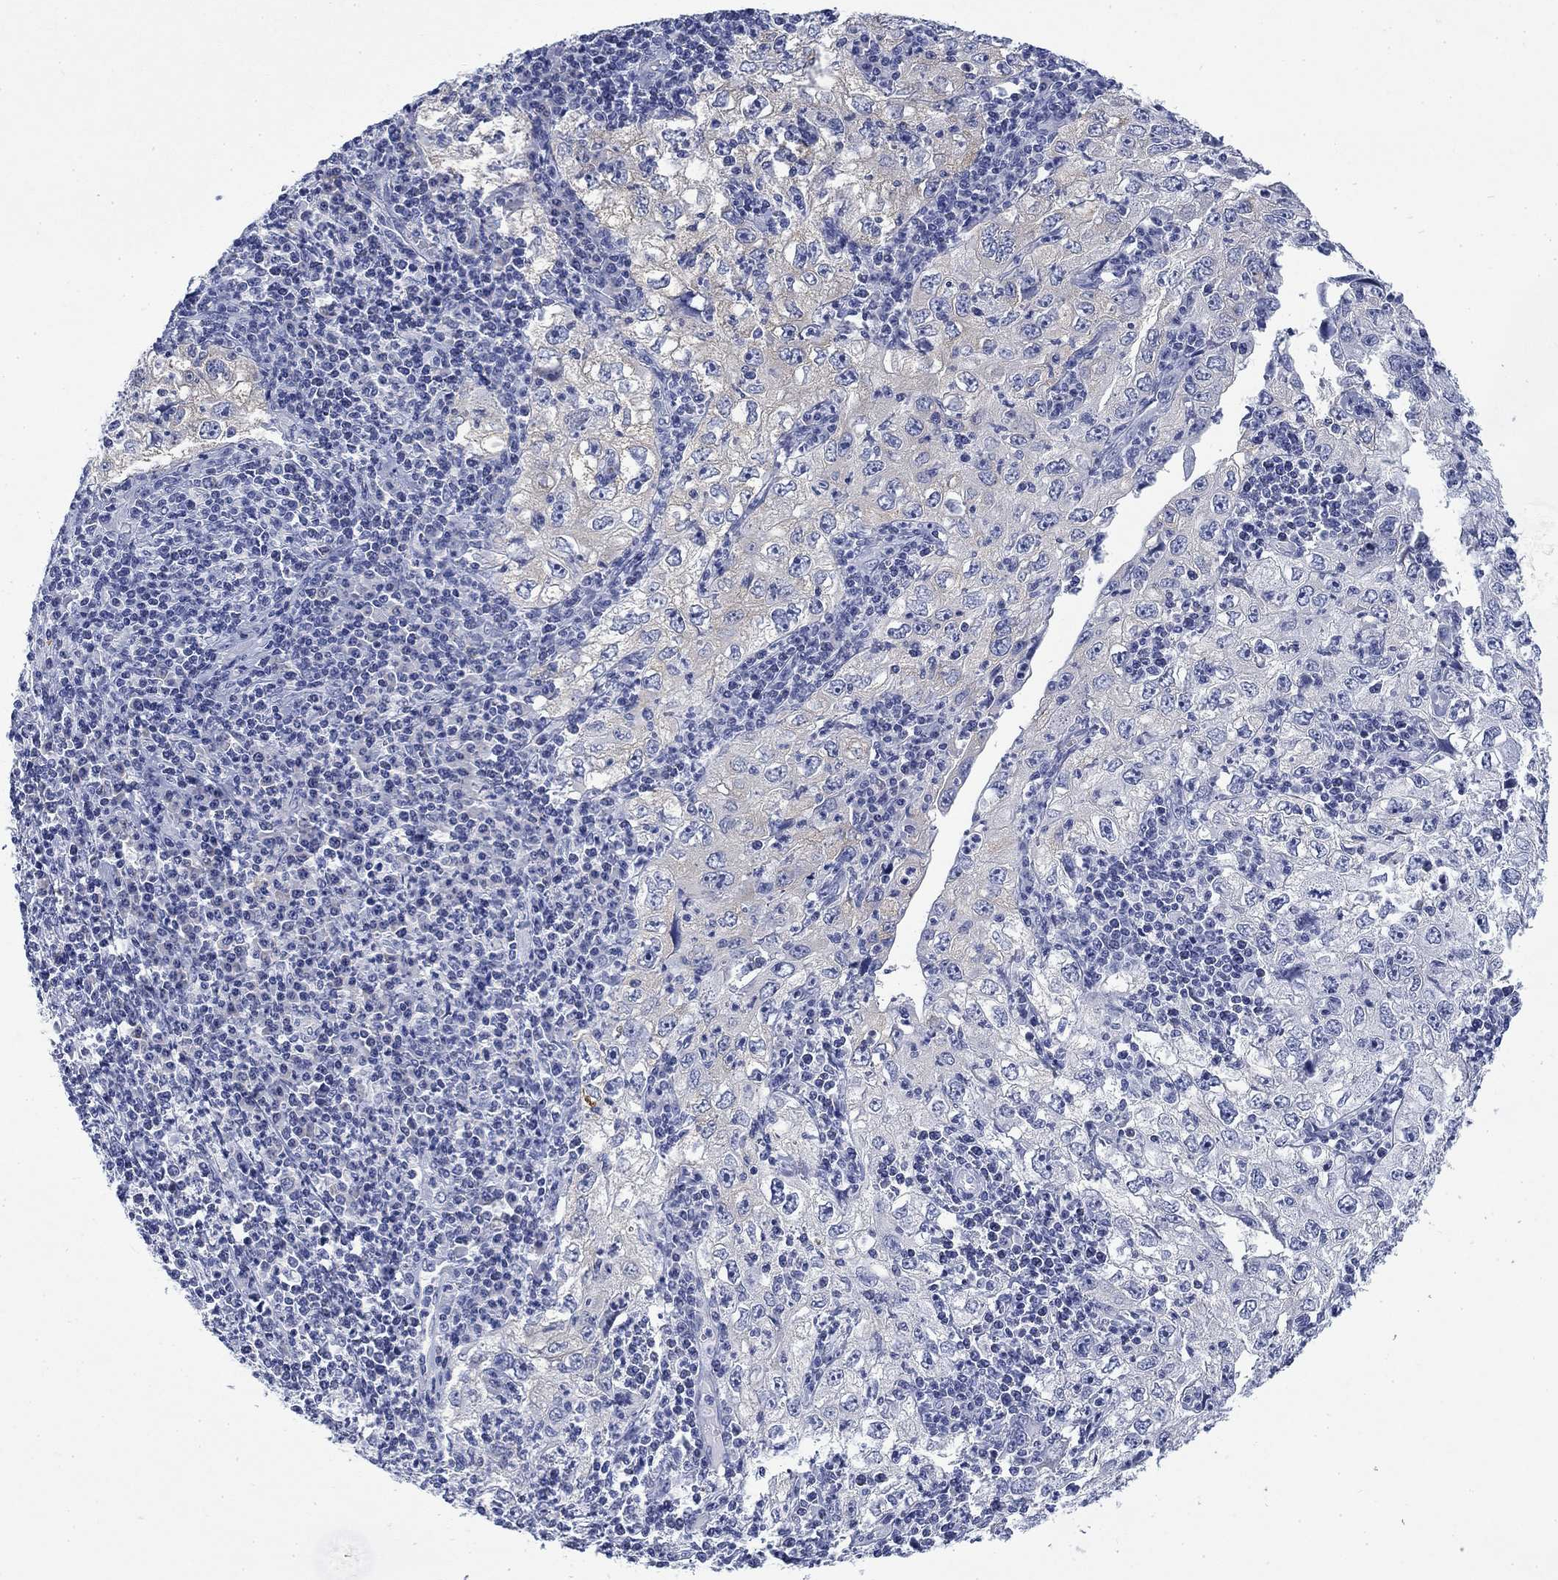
{"staining": {"intensity": "weak", "quantity": "<25%", "location": "cytoplasmic/membranous"}, "tissue": "cervical cancer", "cell_type": "Tumor cells", "image_type": "cancer", "snomed": [{"axis": "morphology", "description": "Squamous cell carcinoma, NOS"}, {"axis": "topography", "description": "Cervix"}], "caption": "Human cervical squamous cell carcinoma stained for a protein using IHC reveals no staining in tumor cells.", "gene": "IGF2BP3", "patient": {"sex": "female", "age": 24}}